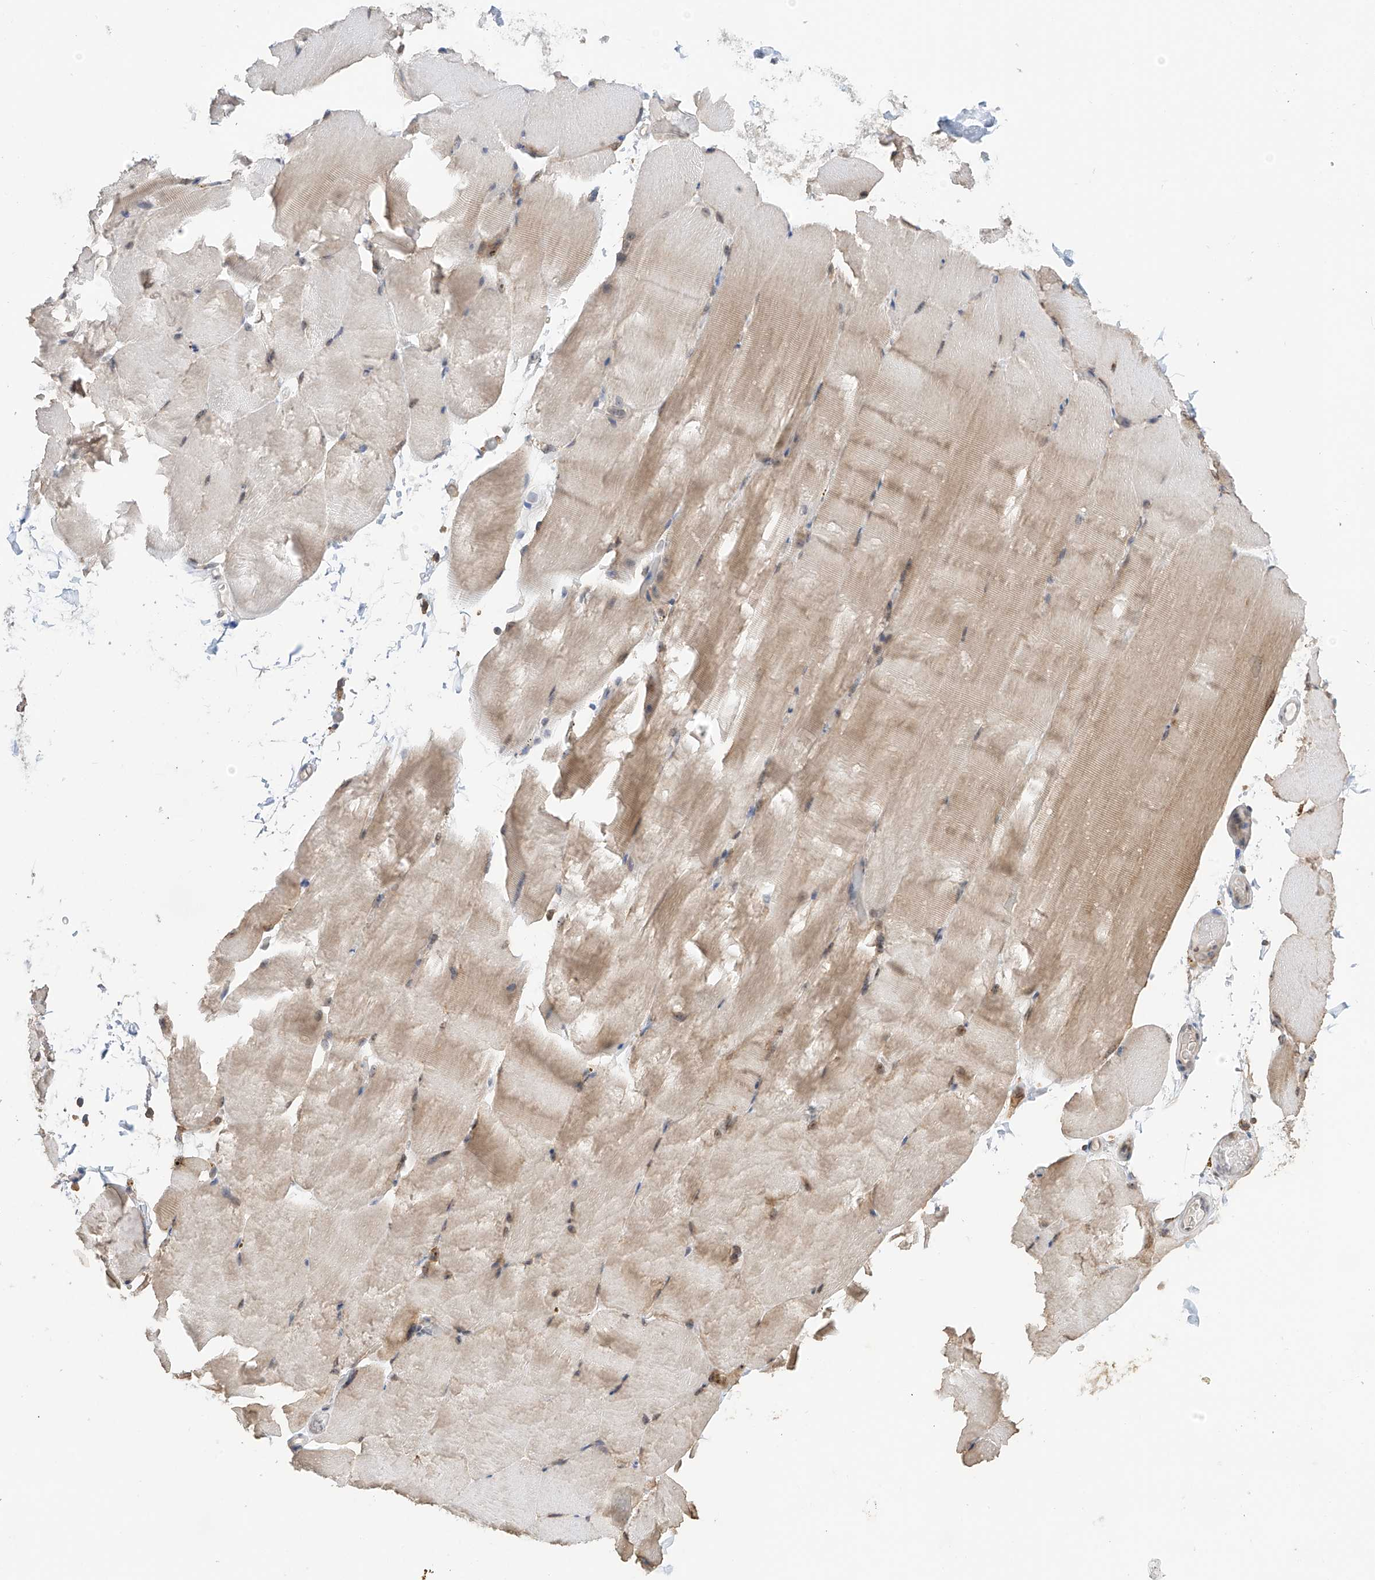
{"staining": {"intensity": "weak", "quantity": "25%-75%", "location": "cytoplasmic/membranous"}, "tissue": "skeletal muscle", "cell_type": "Myocytes", "image_type": "normal", "snomed": [{"axis": "morphology", "description": "Normal tissue, NOS"}, {"axis": "topography", "description": "Skeletal muscle"}, {"axis": "topography", "description": "Parathyroid gland"}], "caption": "Weak cytoplasmic/membranous protein positivity is seen in approximately 25%-75% of myocytes in skeletal muscle. Using DAB (brown) and hematoxylin (blue) stains, captured at high magnification using brightfield microscopy.", "gene": "C1orf131", "patient": {"sex": "female", "age": 37}}